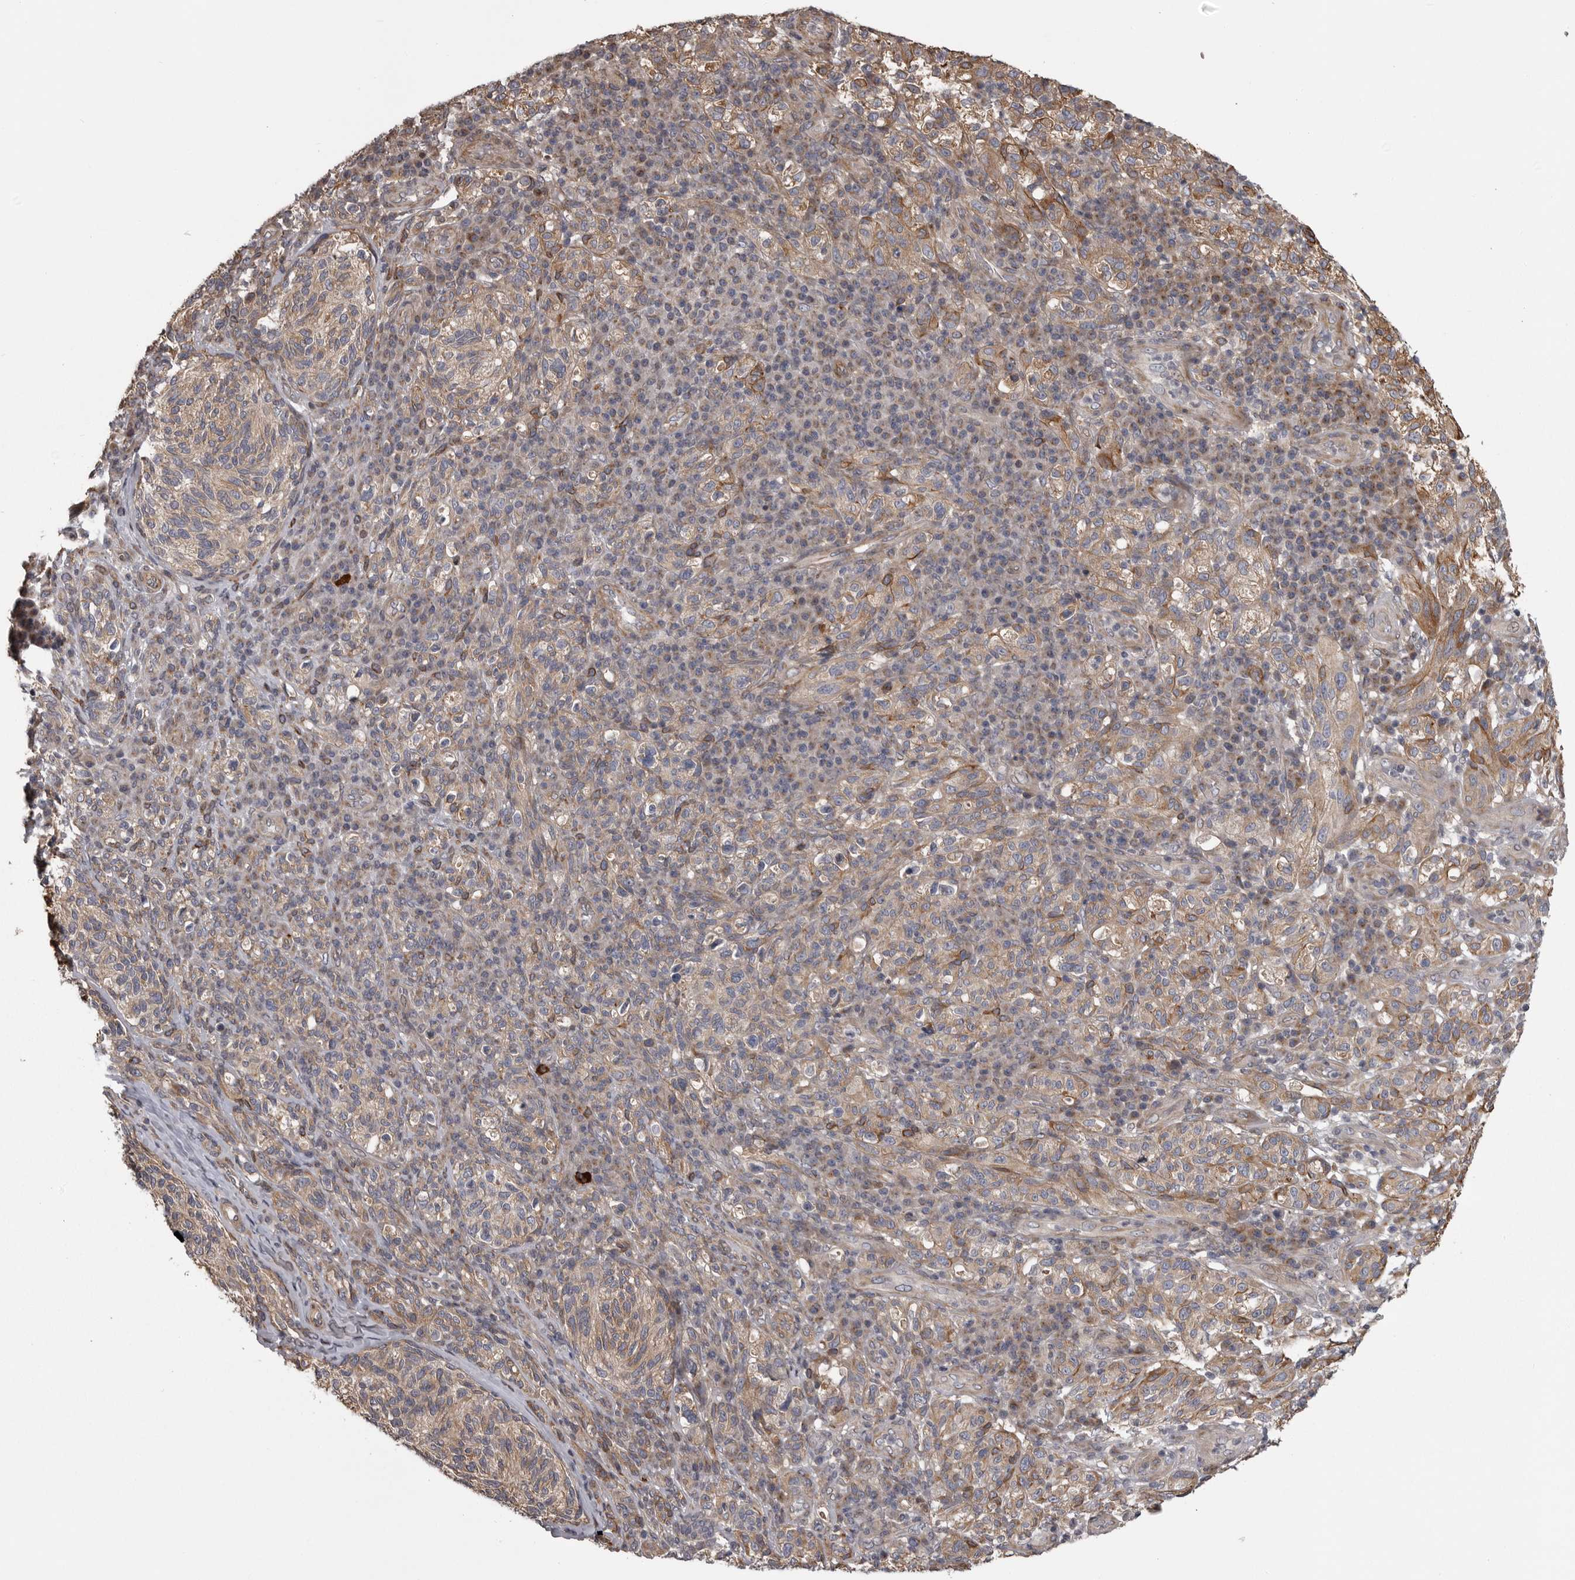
{"staining": {"intensity": "moderate", "quantity": "25%-75%", "location": "cytoplasmic/membranous"}, "tissue": "melanoma", "cell_type": "Tumor cells", "image_type": "cancer", "snomed": [{"axis": "morphology", "description": "Malignant melanoma, NOS"}, {"axis": "topography", "description": "Skin"}], "caption": "A histopathology image showing moderate cytoplasmic/membranous positivity in approximately 25%-75% of tumor cells in malignant melanoma, as visualized by brown immunohistochemical staining.", "gene": "ZNRF1", "patient": {"sex": "female", "age": 73}}